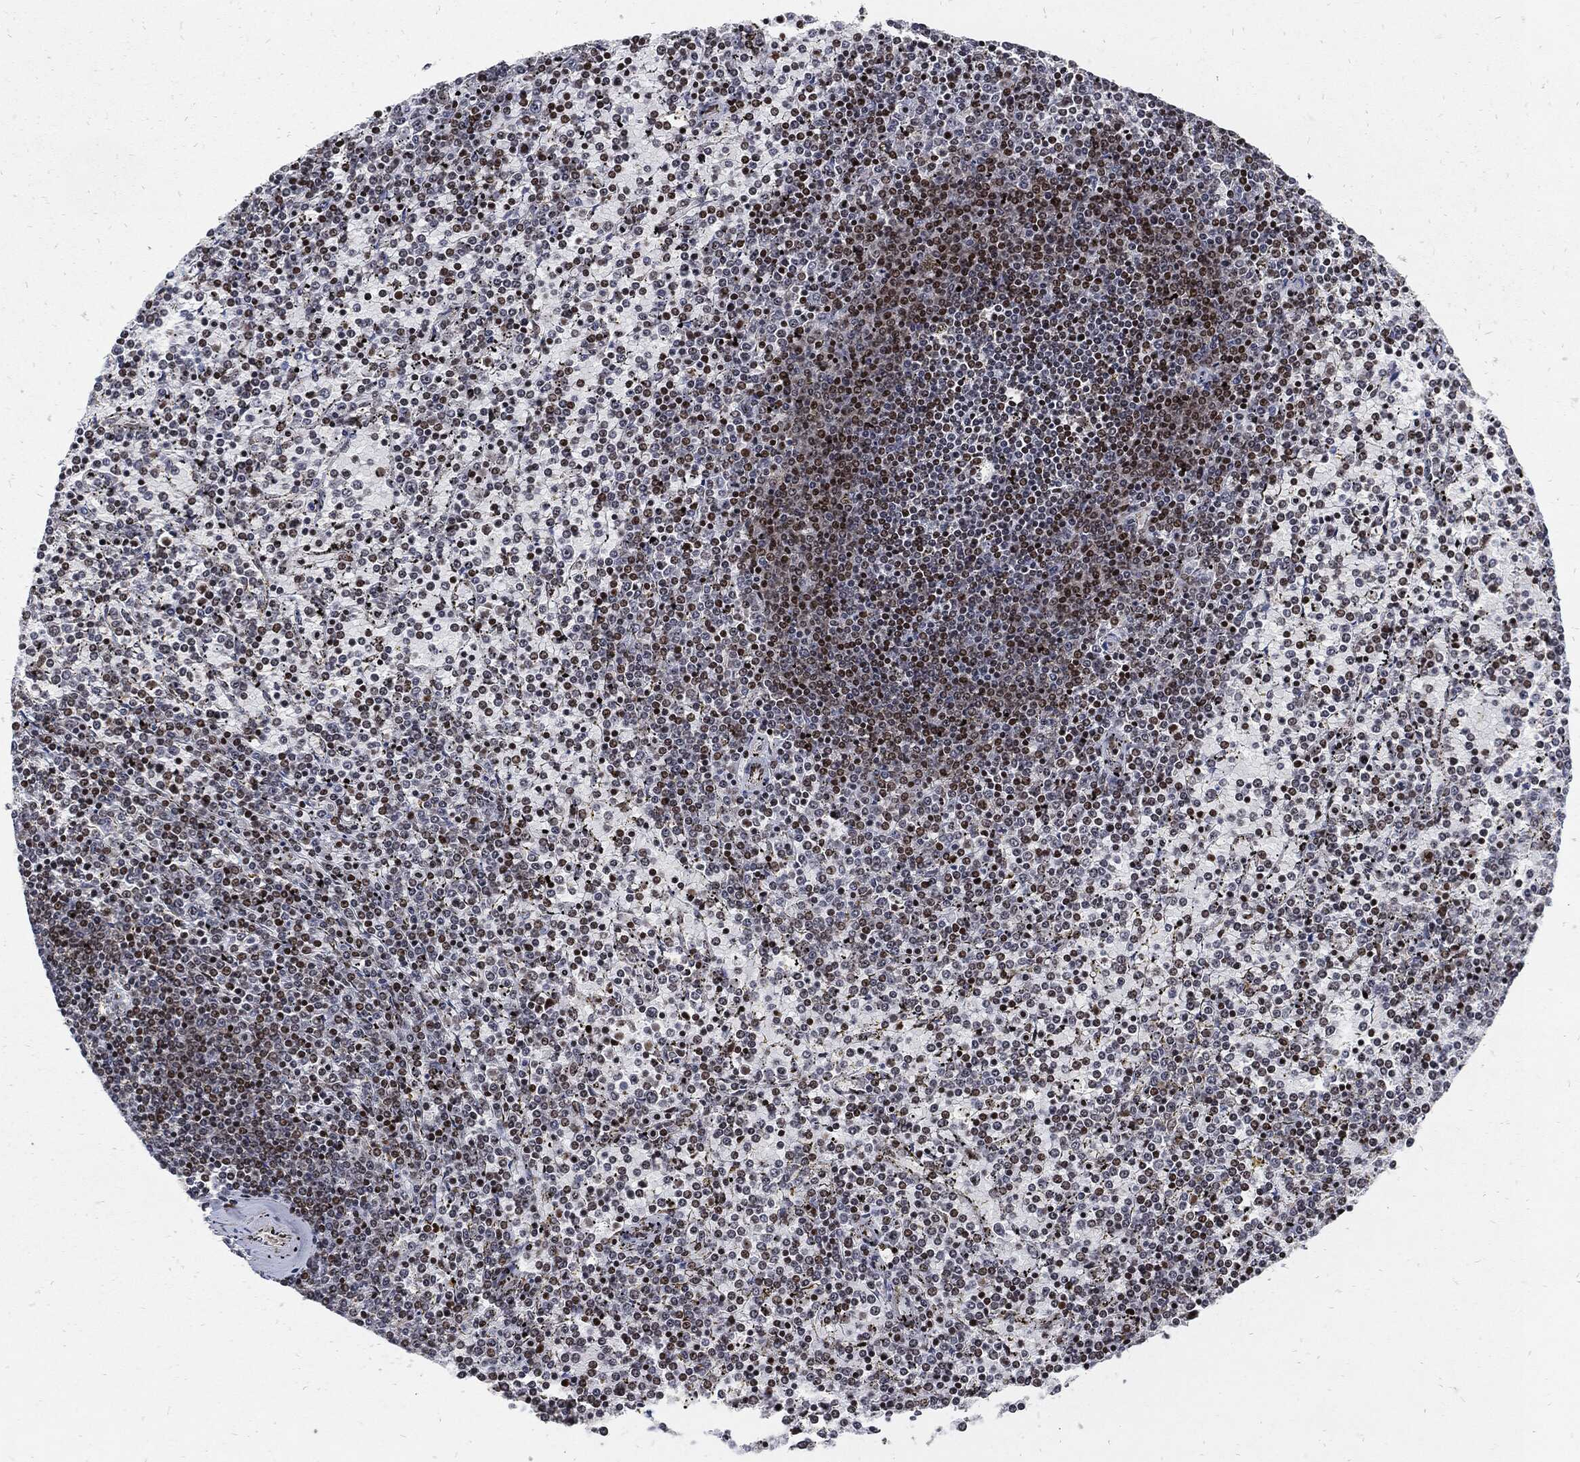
{"staining": {"intensity": "moderate", "quantity": "<25%", "location": "nuclear"}, "tissue": "lymphoma", "cell_type": "Tumor cells", "image_type": "cancer", "snomed": [{"axis": "morphology", "description": "Malignant lymphoma, non-Hodgkin's type, Low grade"}, {"axis": "topography", "description": "Spleen"}], "caption": "A low amount of moderate nuclear expression is appreciated in approximately <25% of tumor cells in low-grade malignant lymphoma, non-Hodgkin's type tissue.", "gene": "ZNF775", "patient": {"sex": "female", "age": 77}}